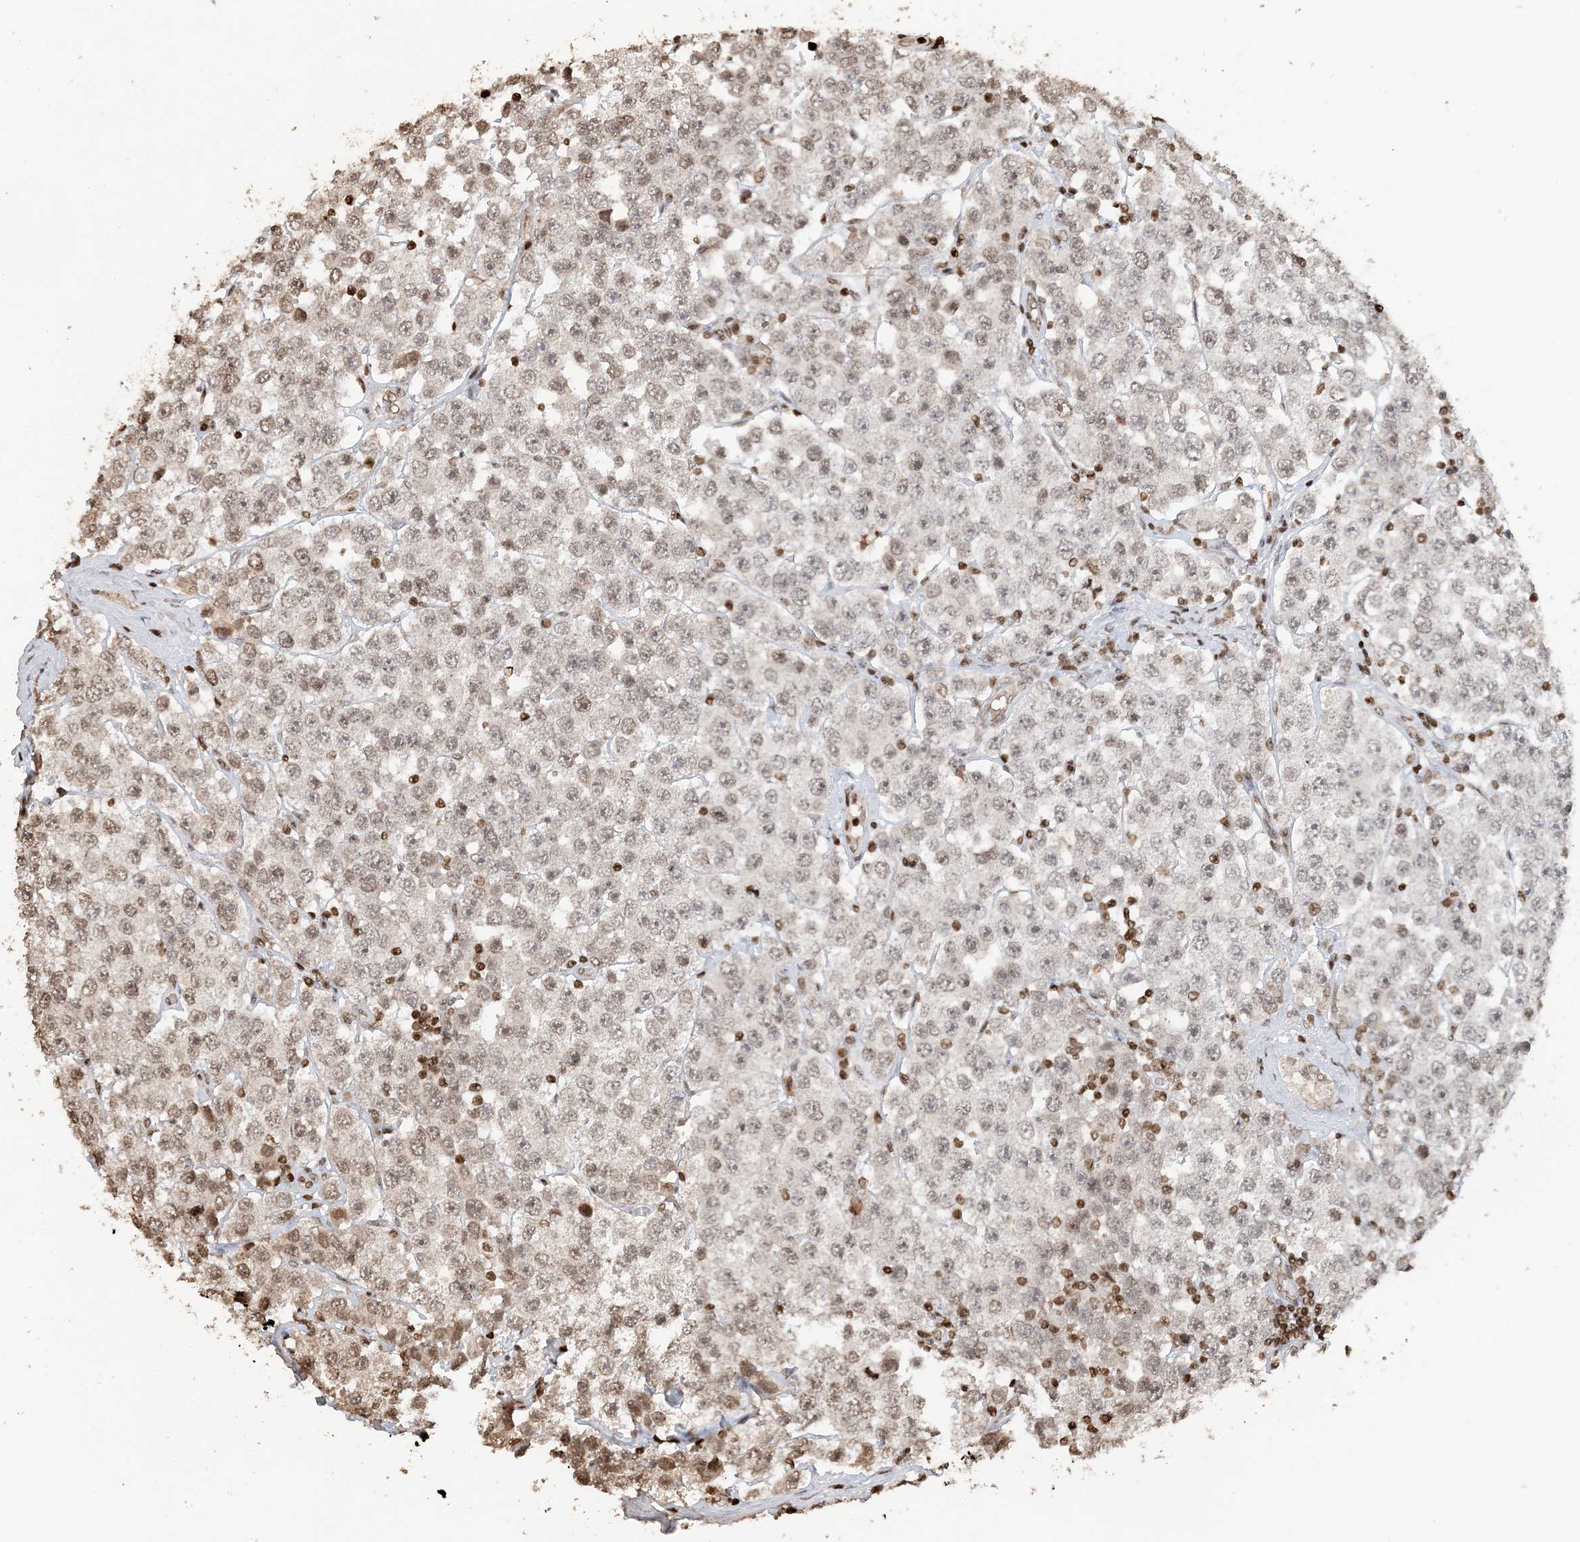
{"staining": {"intensity": "moderate", "quantity": "25%-75%", "location": "nuclear"}, "tissue": "testis cancer", "cell_type": "Tumor cells", "image_type": "cancer", "snomed": [{"axis": "morphology", "description": "Seminoma, NOS"}, {"axis": "topography", "description": "Testis"}], "caption": "Immunohistochemical staining of testis cancer shows moderate nuclear protein staining in about 25%-75% of tumor cells.", "gene": "H3-3B", "patient": {"sex": "male", "age": 28}}